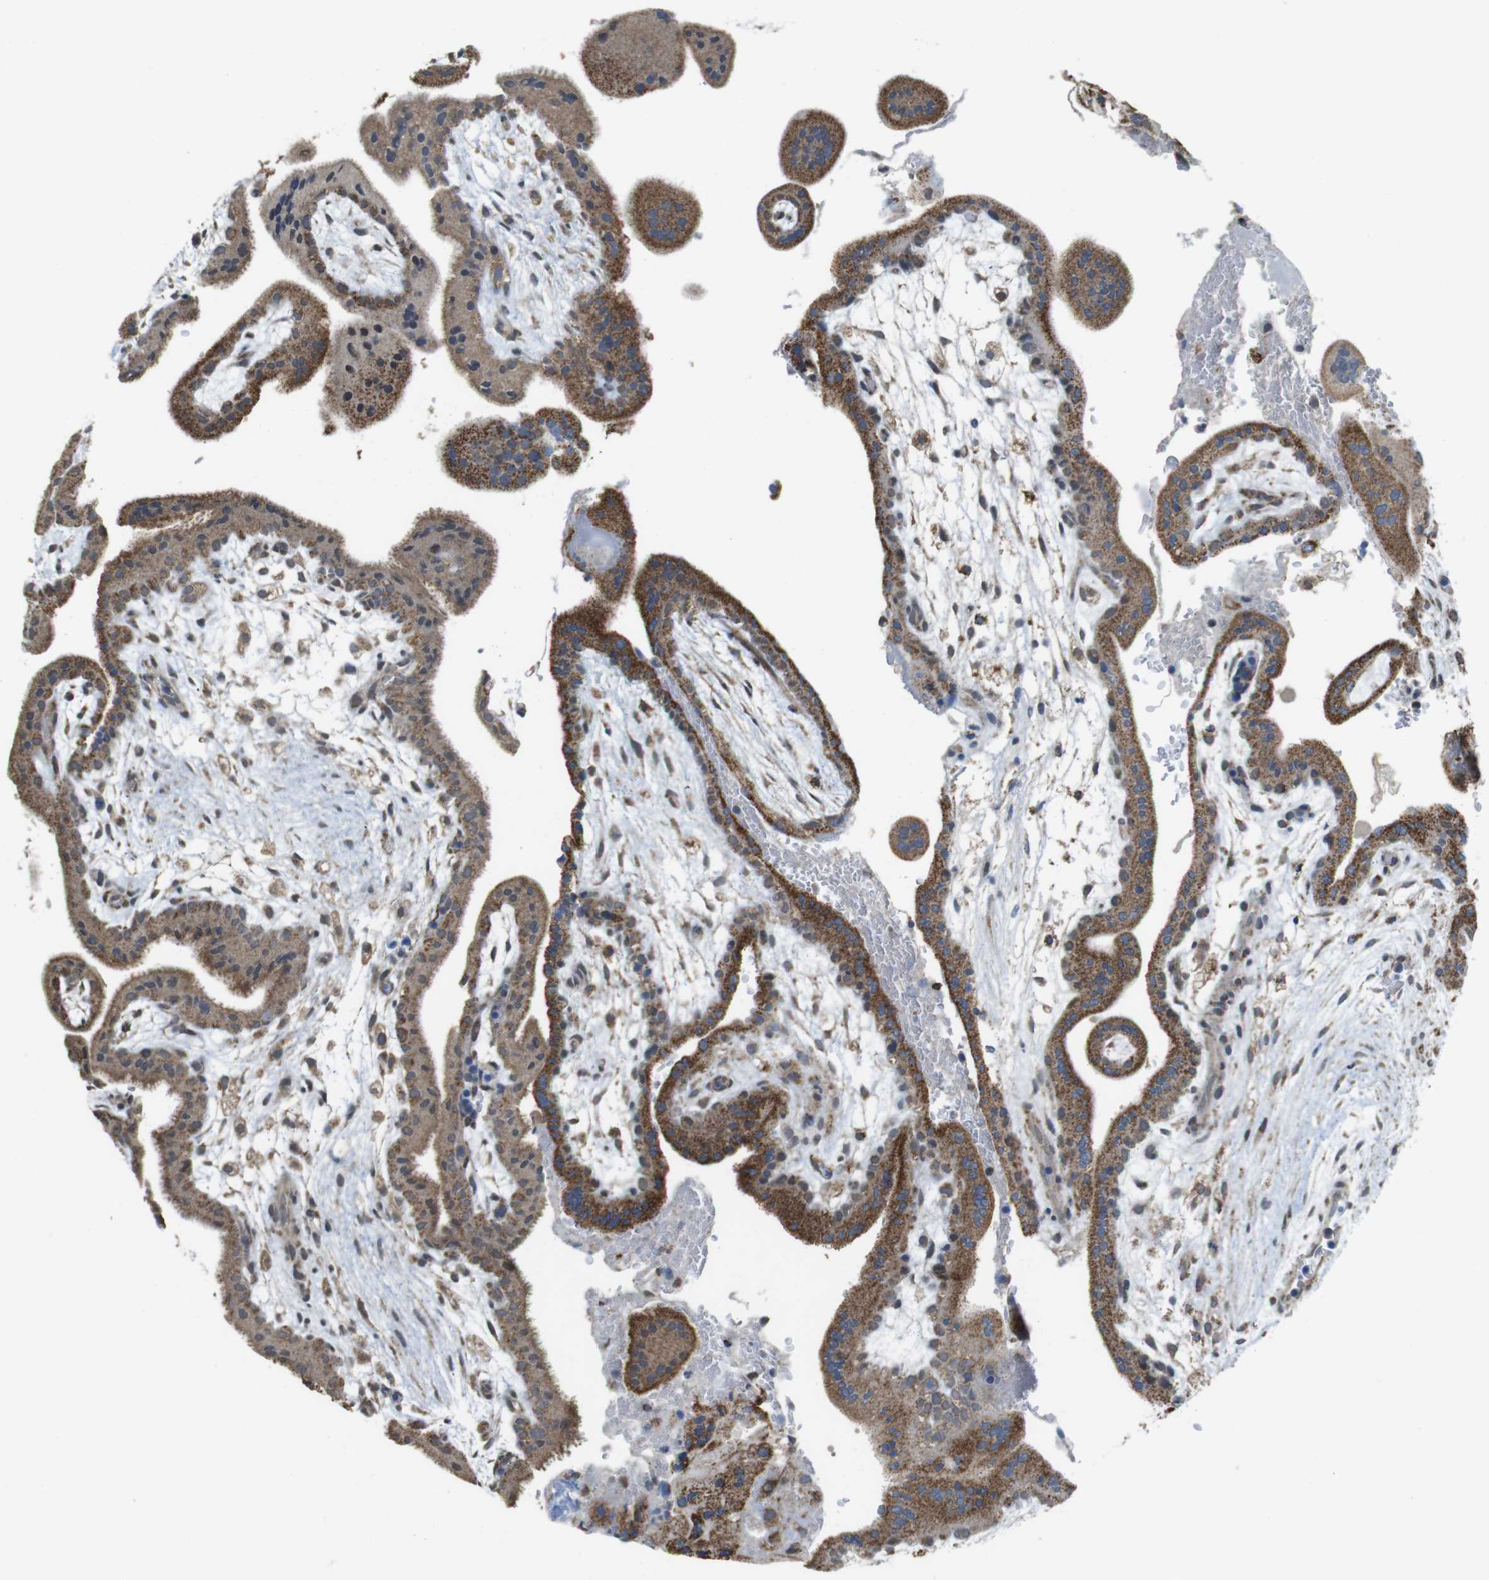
{"staining": {"intensity": "strong", "quantity": ">75%", "location": "cytoplasmic/membranous"}, "tissue": "placenta", "cell_type": "Trophoblastic cells", "image_type": "normal", "snomed": [{"axis": "morphology", "description": "Normal tissue, NOS"}, {"axis": "topography", "description": "Placenta"}], "caption": "Normal placenta was stained to show a protein in brown. There is high levels of strong cytoplasmic/membranous expression in approximately >75% of trophoblastic cells.", "gene": "CALHM2", "patient": {"sex": "female", "age": 35}}